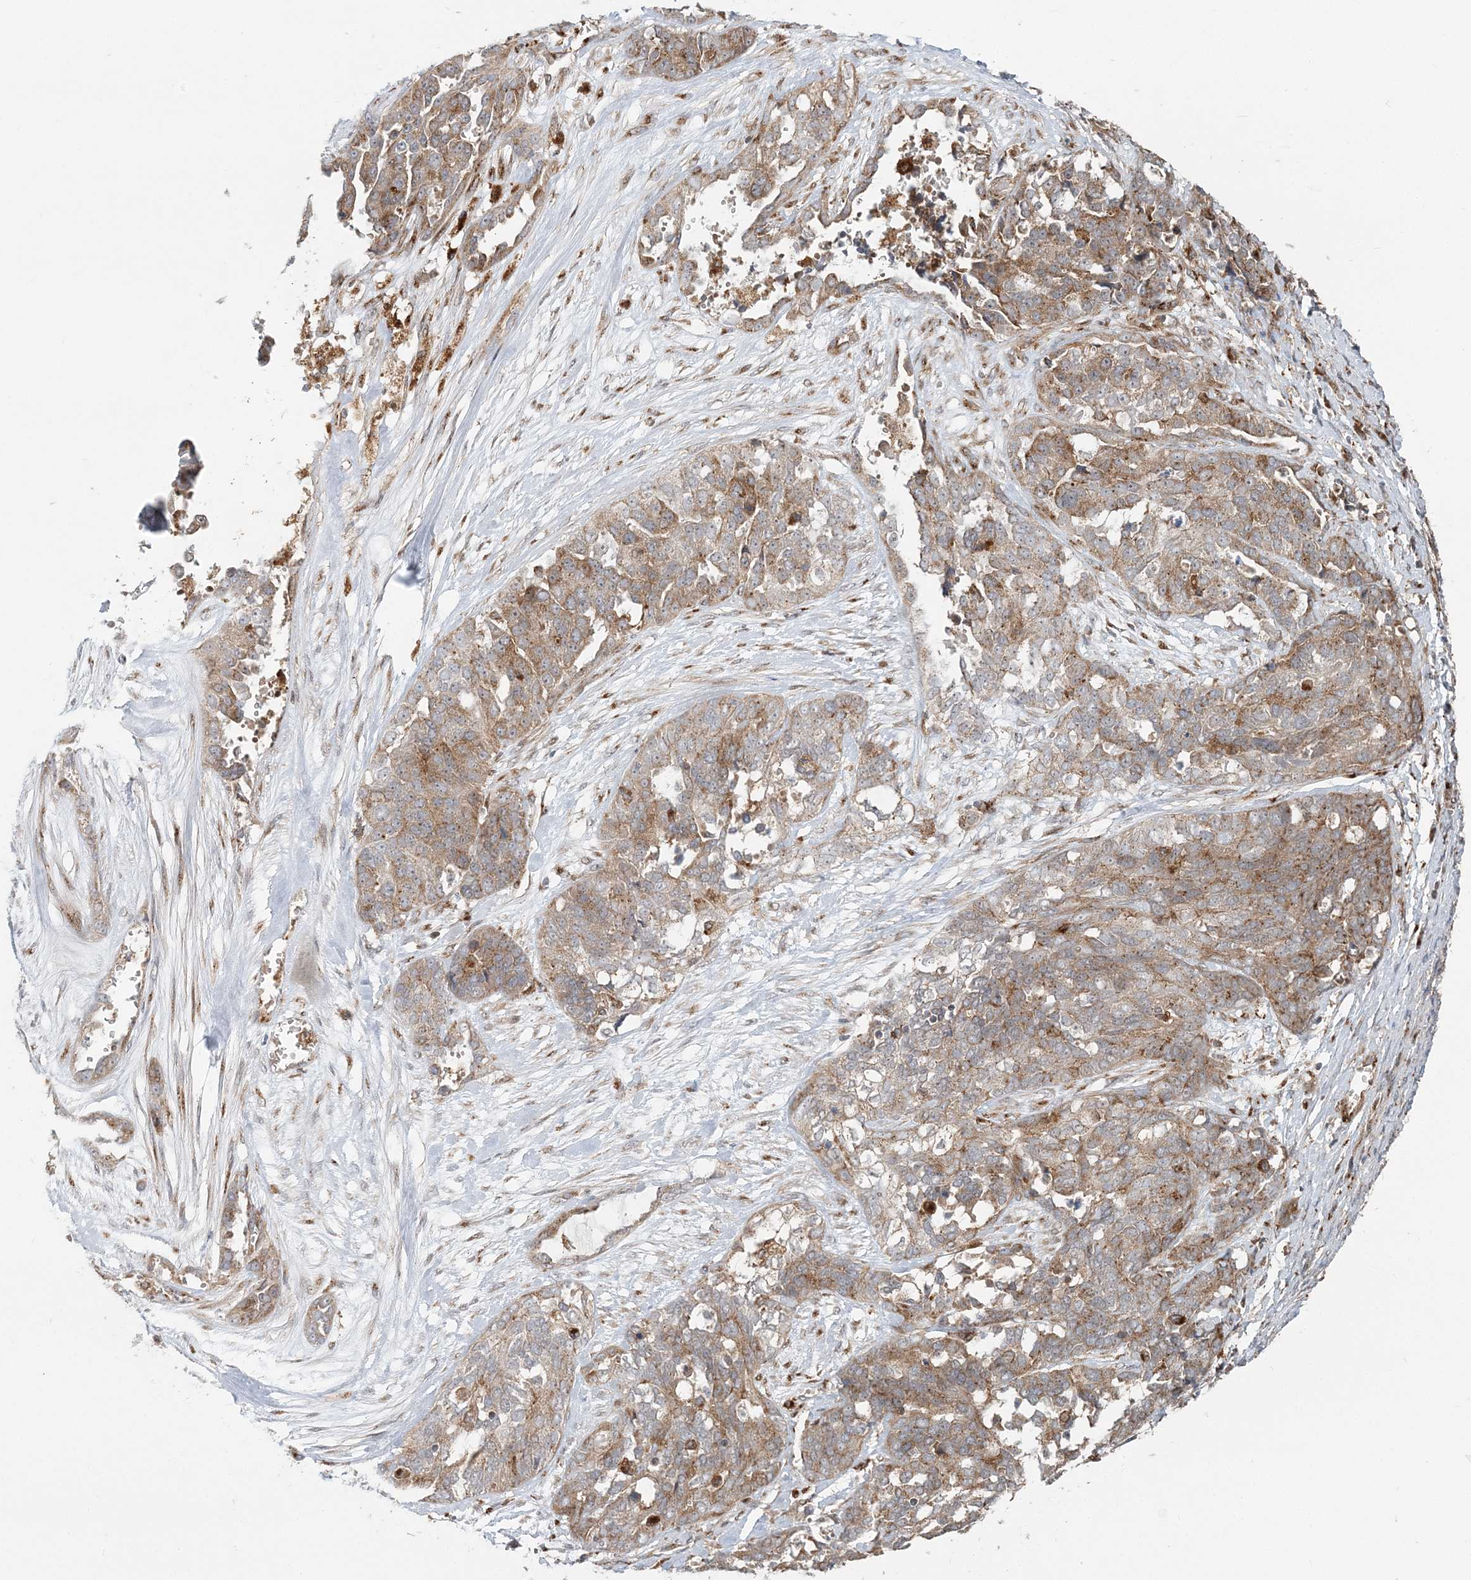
{"staining": {"intensity": "moderate", "quantity": ">75%", "location": "cytoplasmic/membranous"}, "tissue": "ovarian cancer", "cell_type": "Tumor cells", "image_type": "cancer", "snomed": [{"axis": "morphology", "description": "Cystadenocarcinoma, serous, NOS"}, {"axis": "topography", "description": "Ovary"}], "caption": "There is medium levels of moderate cytoplasmic/membranous expression in tumor cells of ovarian cancer, as demonstrated by immunohistochemical staining (brown color).", "gene": "ABCC3", "patient": {"sex": "female", "age": 44}}